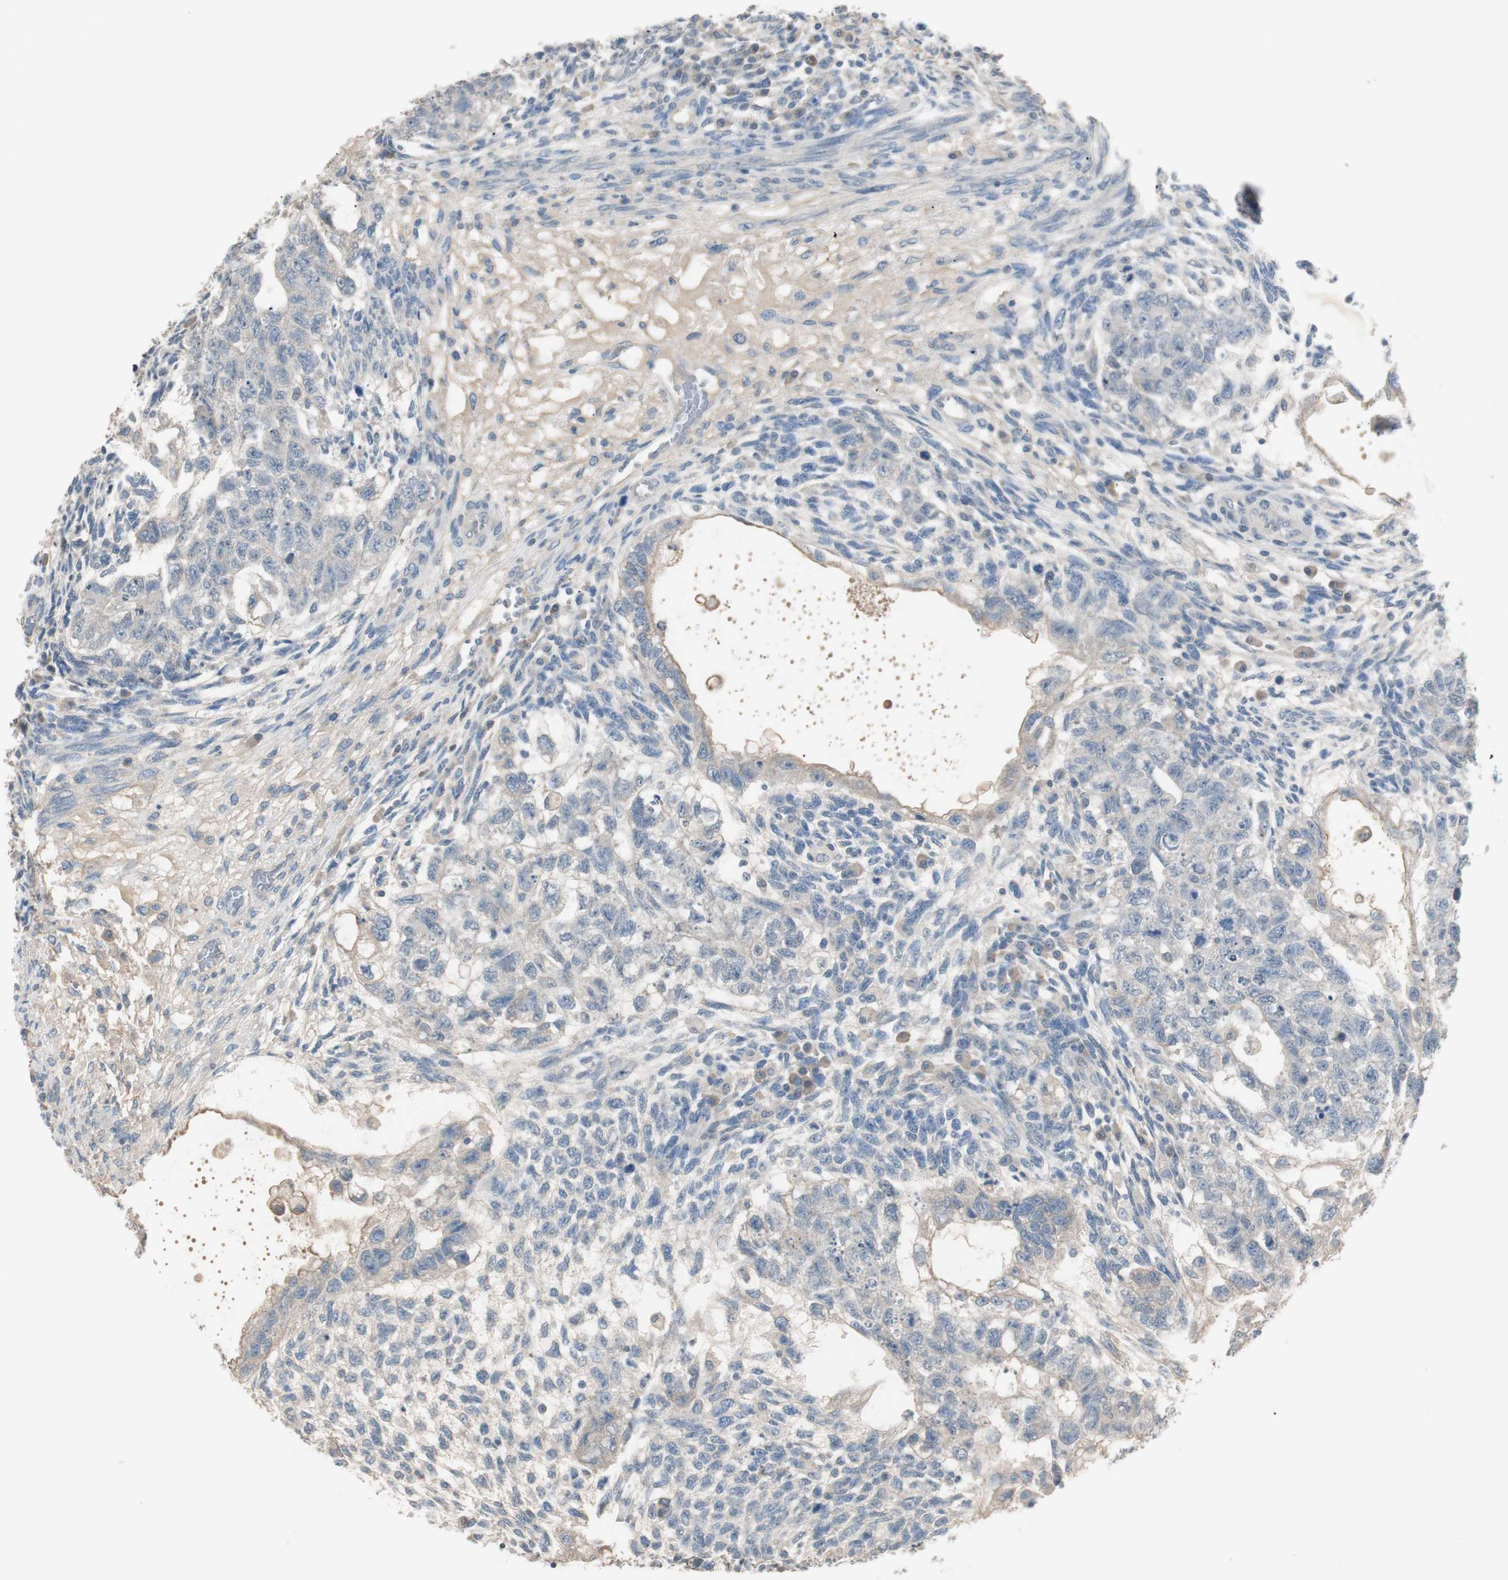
{"staining": {"intensity": "negative", "quantity": "none", "location": "none"}, "tissue": "testis cancer", "cell_type": "Tumor cells", "image_type": "cancer", "snomed": [{"axis": "morphology", "description": "Normal tissue, NOS"}, {"axis": "morphology", "description": "Carcinoma, Embryonal, NOS"}, {"axis": "topography", "description": "Testis"}], "caption": "Immunohistochemical staining of human testis cancer displays no significant staining in tumor cells.", "gene": "KHK", "patient": {"sex": "male", "age": 36}}